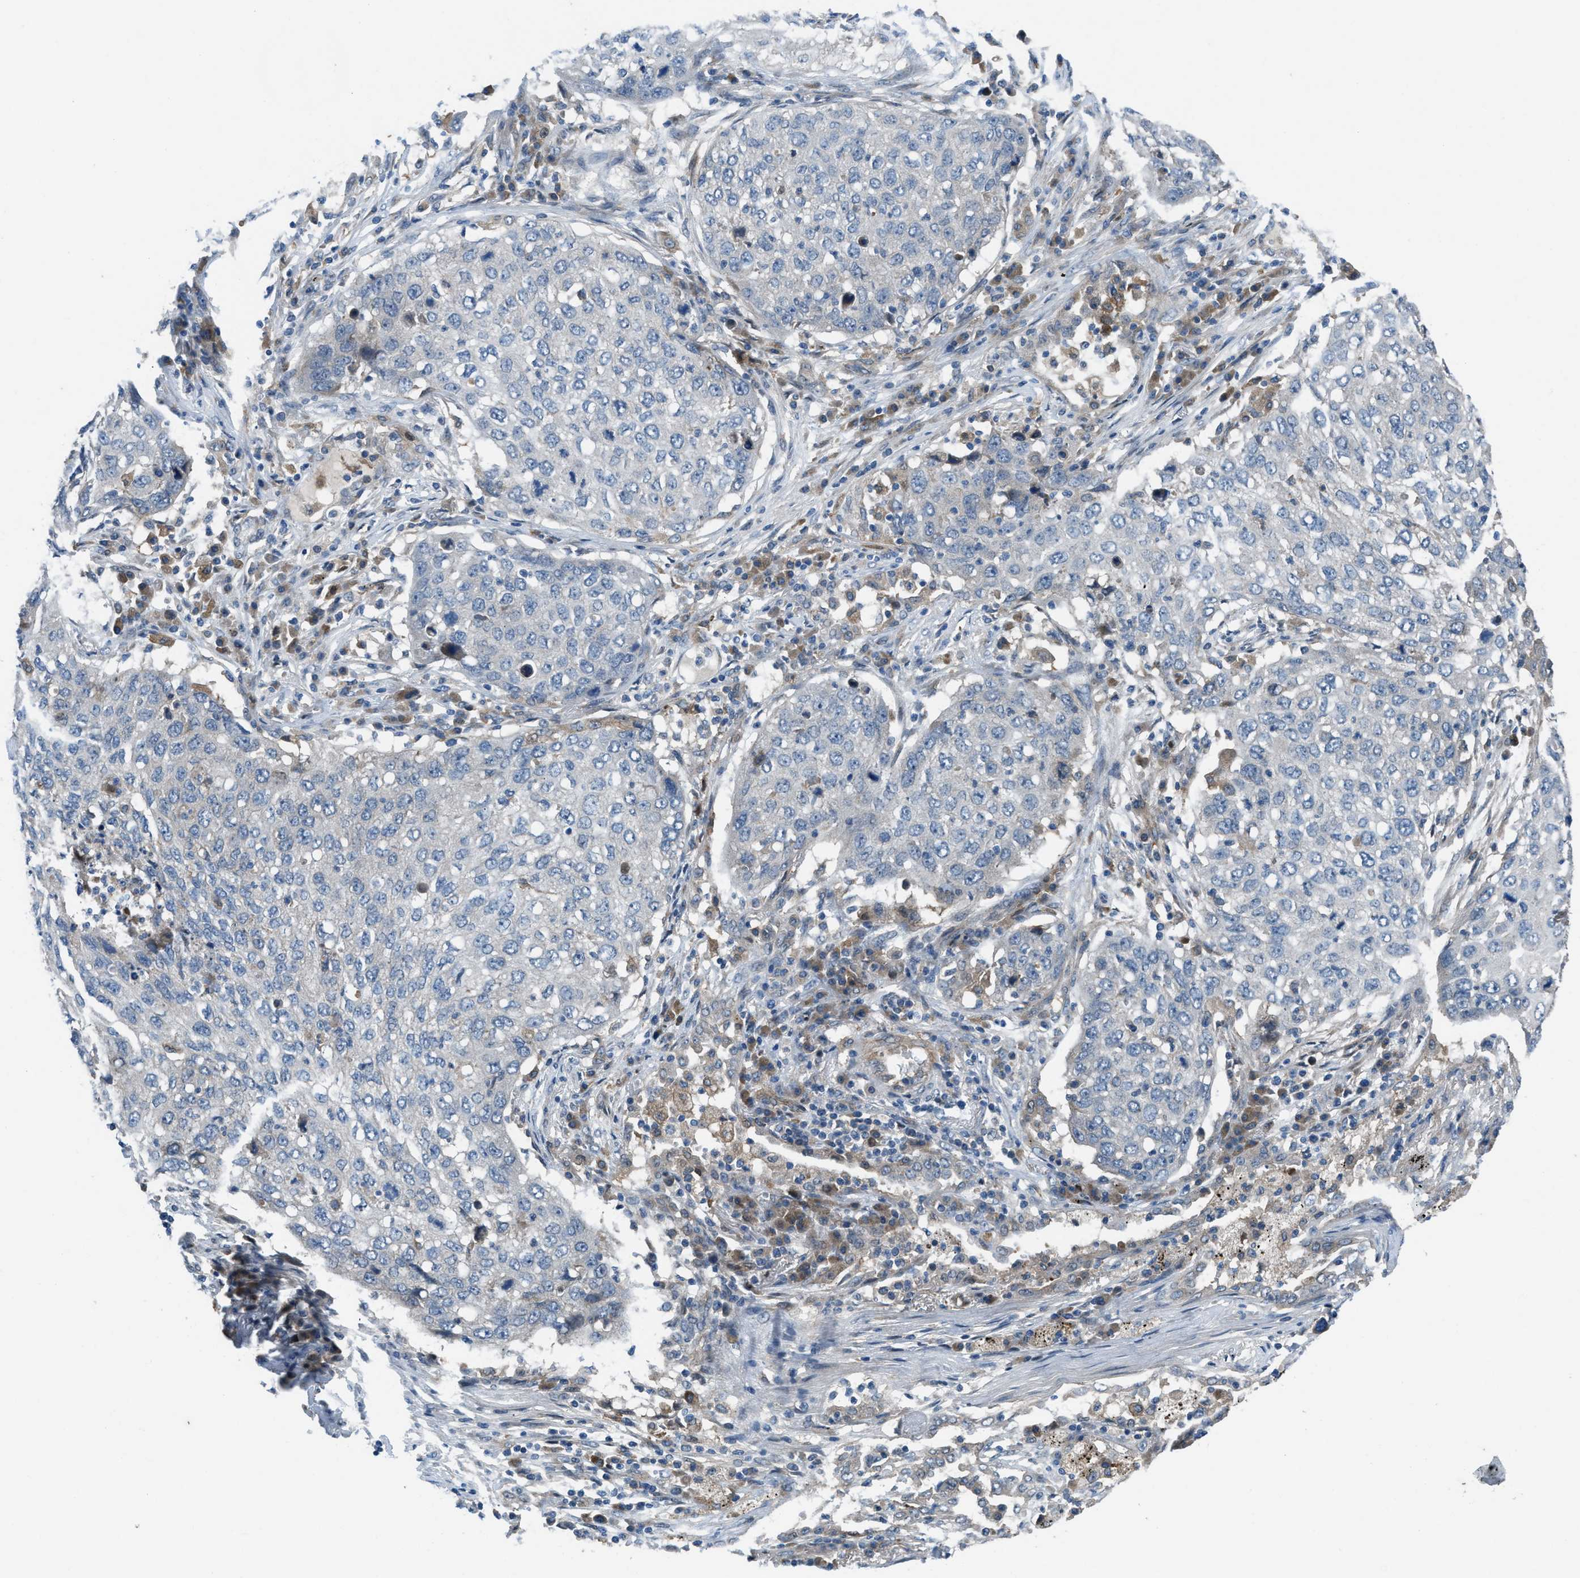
{"staining": {"intensity": "negative", "quantity": "none", "location": "none"}, "tissue": "lung cancer", "cell_type": "Tumor cells", "image_type": "cancer", "snomed": [{"axis": "morphology", "description": "Squamous cell carcinoma, NOS"}, {"axis": "topography", "description": "Lung"}], "caption": "IHC histopathology image of human lung squamous cell carcinoma stained for a protein (brown), which displays no staining in tumor cells. (DAB (3,3'-diaminobenzidine) IHC visualized using brightfield microscopy, high magnification).", "gene": "BAZ2B", "patient": {"sex": "female", "age": 63}}